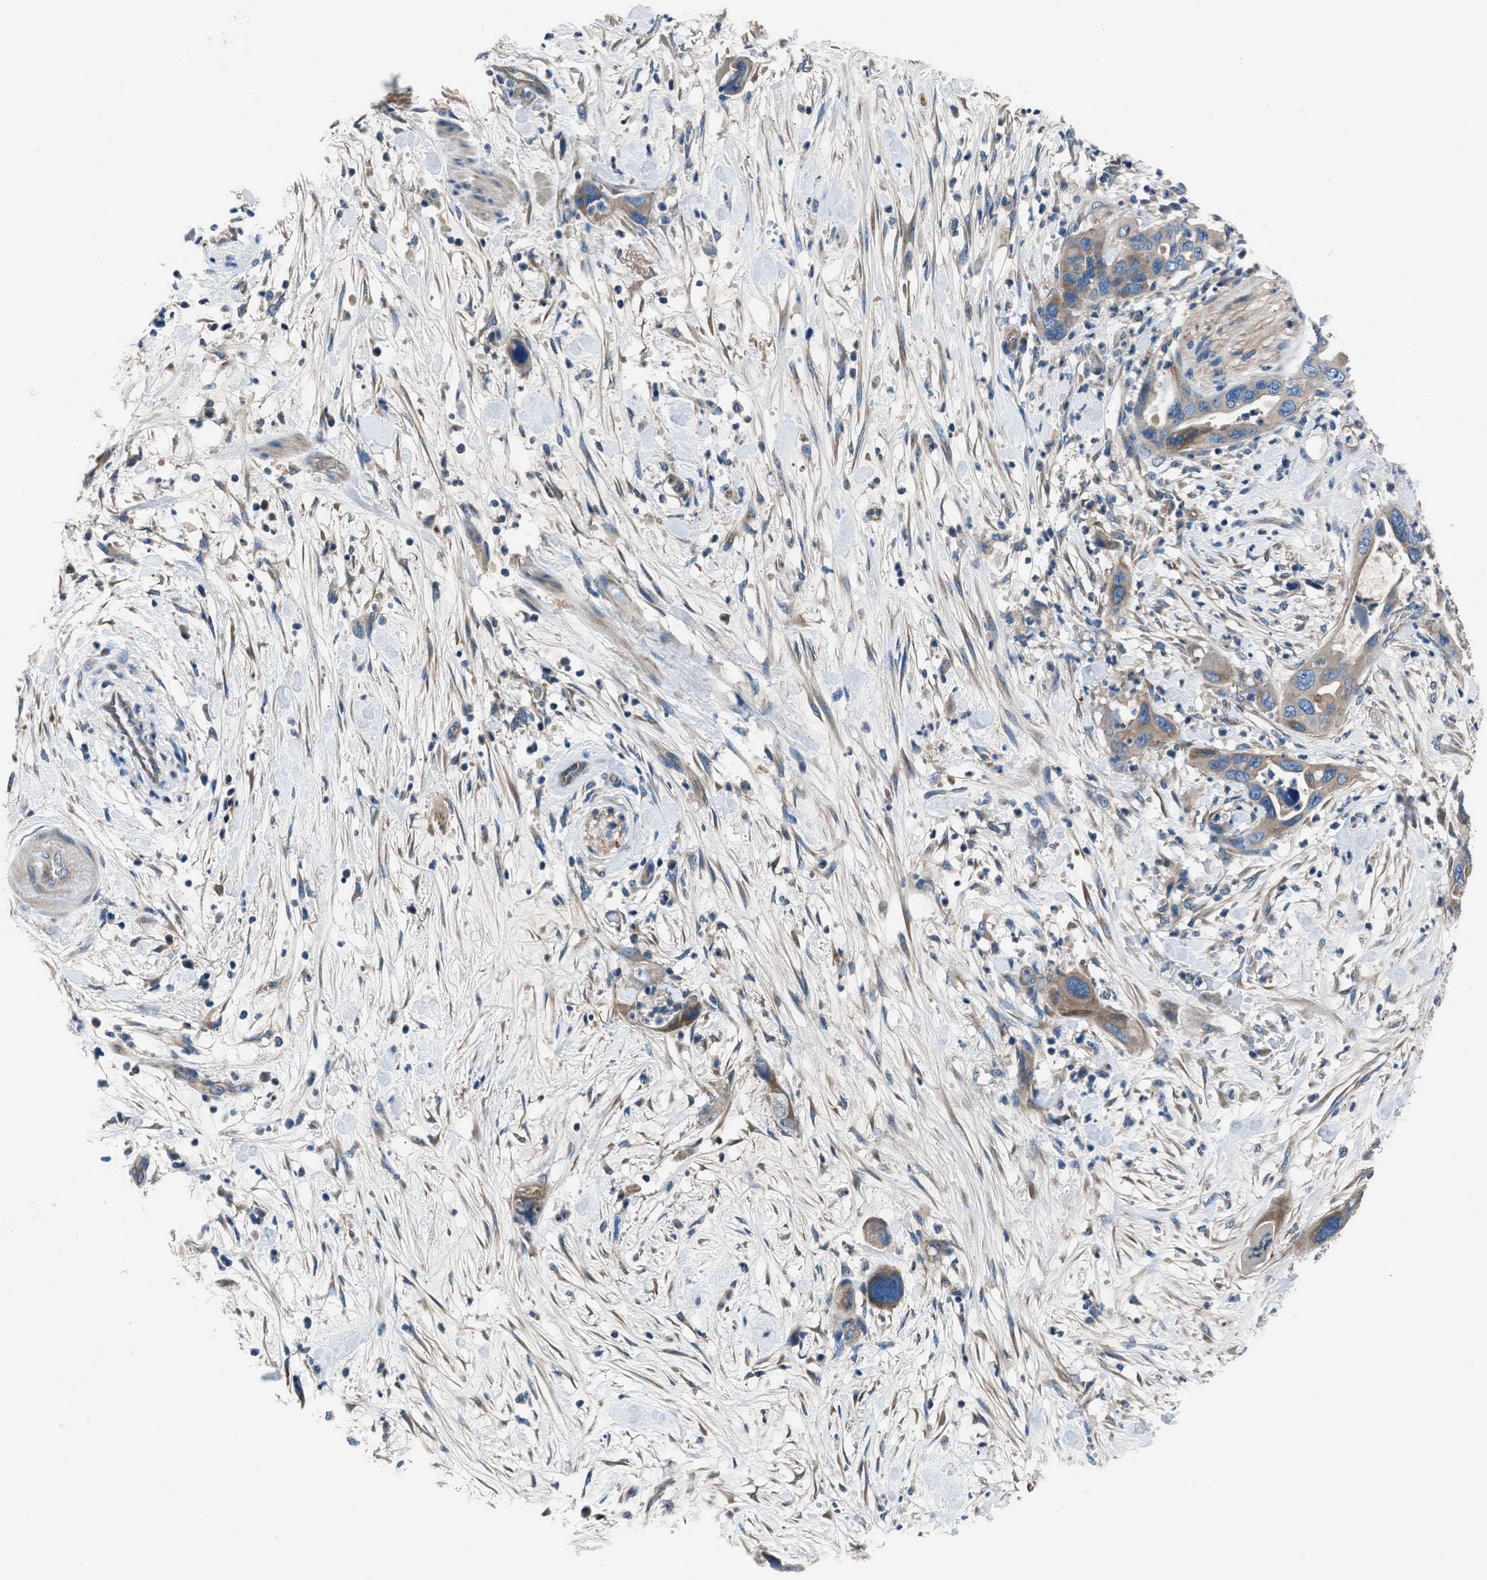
{"staining": {"intensity": "moderate", "quantity": "25%-75%", "location": "cytoplasmic/membranous"}, "tissue": "pancreatic cancer", "cell_type": "Tumor cells", "image_type": "cancer", "snomed": [{"axis": "morphology", "description": "Adenocarcinoma, NOS"}, {"axis": "topography", "description": "Pancreas"}], "caption": "IHC photomicrograph of neoplastic tissue: human pancreatic cancer stained using IHC exhibits medium levels of moderate protein expression localized specifically in the cytoplasmic/membranous of tumor cells, appearing as a cytoplasmic/membranous brown color.", "gene": "SLC38A6", "patient": {"sex": "female", "age": 71}}